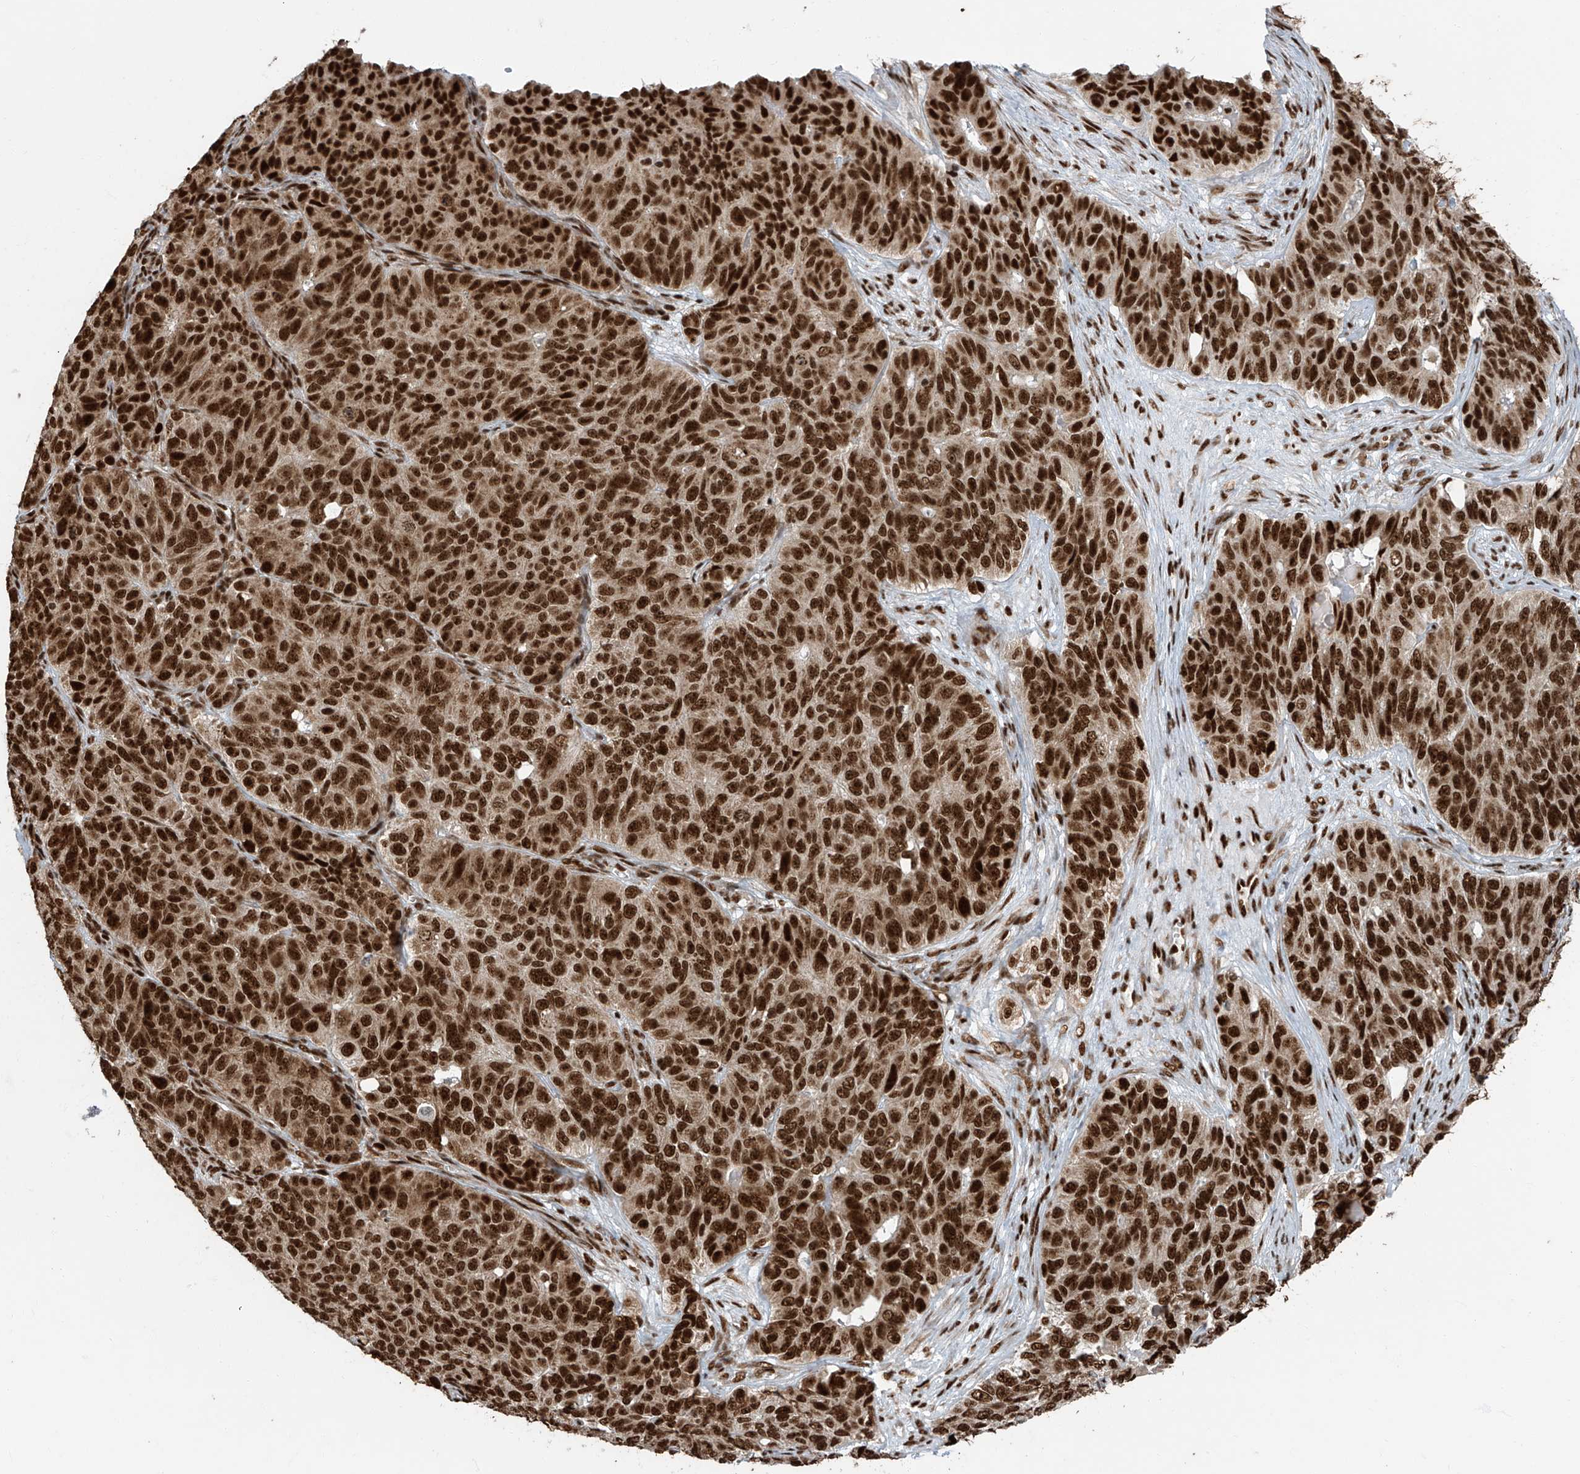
{"staining": {"intensity": "strong", "quantity": ">75%", "location": "nuclear"}, "tissue": "ovarian cancer", "cell_type": "Tumor cells", "image_type": "cancer", "snomed": [{"axis": "morphology", "description": "Carcinoma, endometroid"}, {"axis": "topography", "description": "Ovary"}], "caption": "The histopathology image shows immunohistochemical staining of ovarian cancer. There is strong nuclear staining is seen in about >75% of tumor cells.", "gene": "FAM193B", "patient": {"sex": "female", "age": 51}}